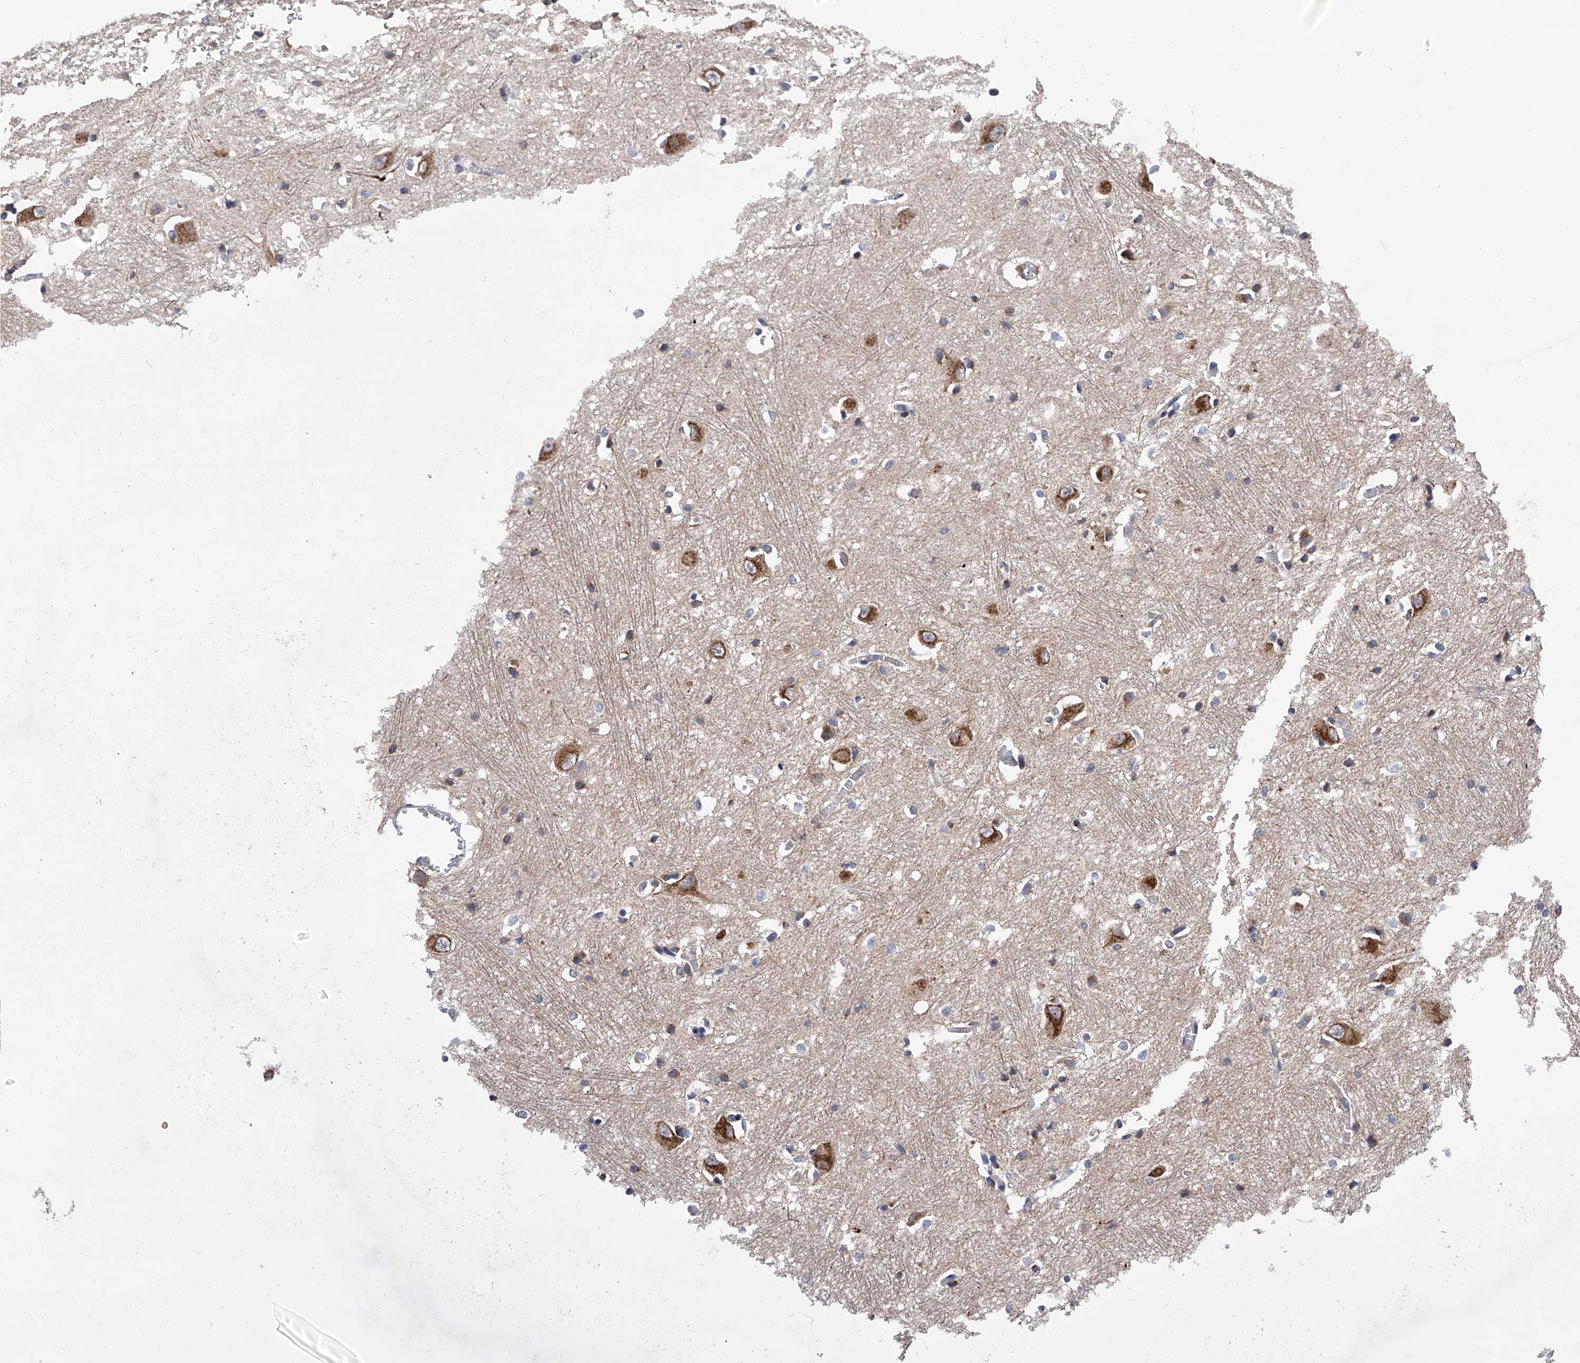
{"staining": {"intensity": "weak", "quantity": "<25%", "location": "cytoplasmic/membranous"}, "tissue": "caudate", "cell_type": "Glial cells", "image_type": "normal", "snomed": [{"axis": "morphology", "description": "Normal tissue, NOS"}, {"axis": "topography", "description": "Lateral ventricle wall"}], "caption": "Benign caudate was stained to show a protein in brown. There is no significant expression in glial cells. (Stains: DAB IHC with hematoxylin counter stain, Microscopy: brightfield microscopy at high magnification).", "gene": "SPOCK1", "patient": {"sex": "male", "age": 37}}